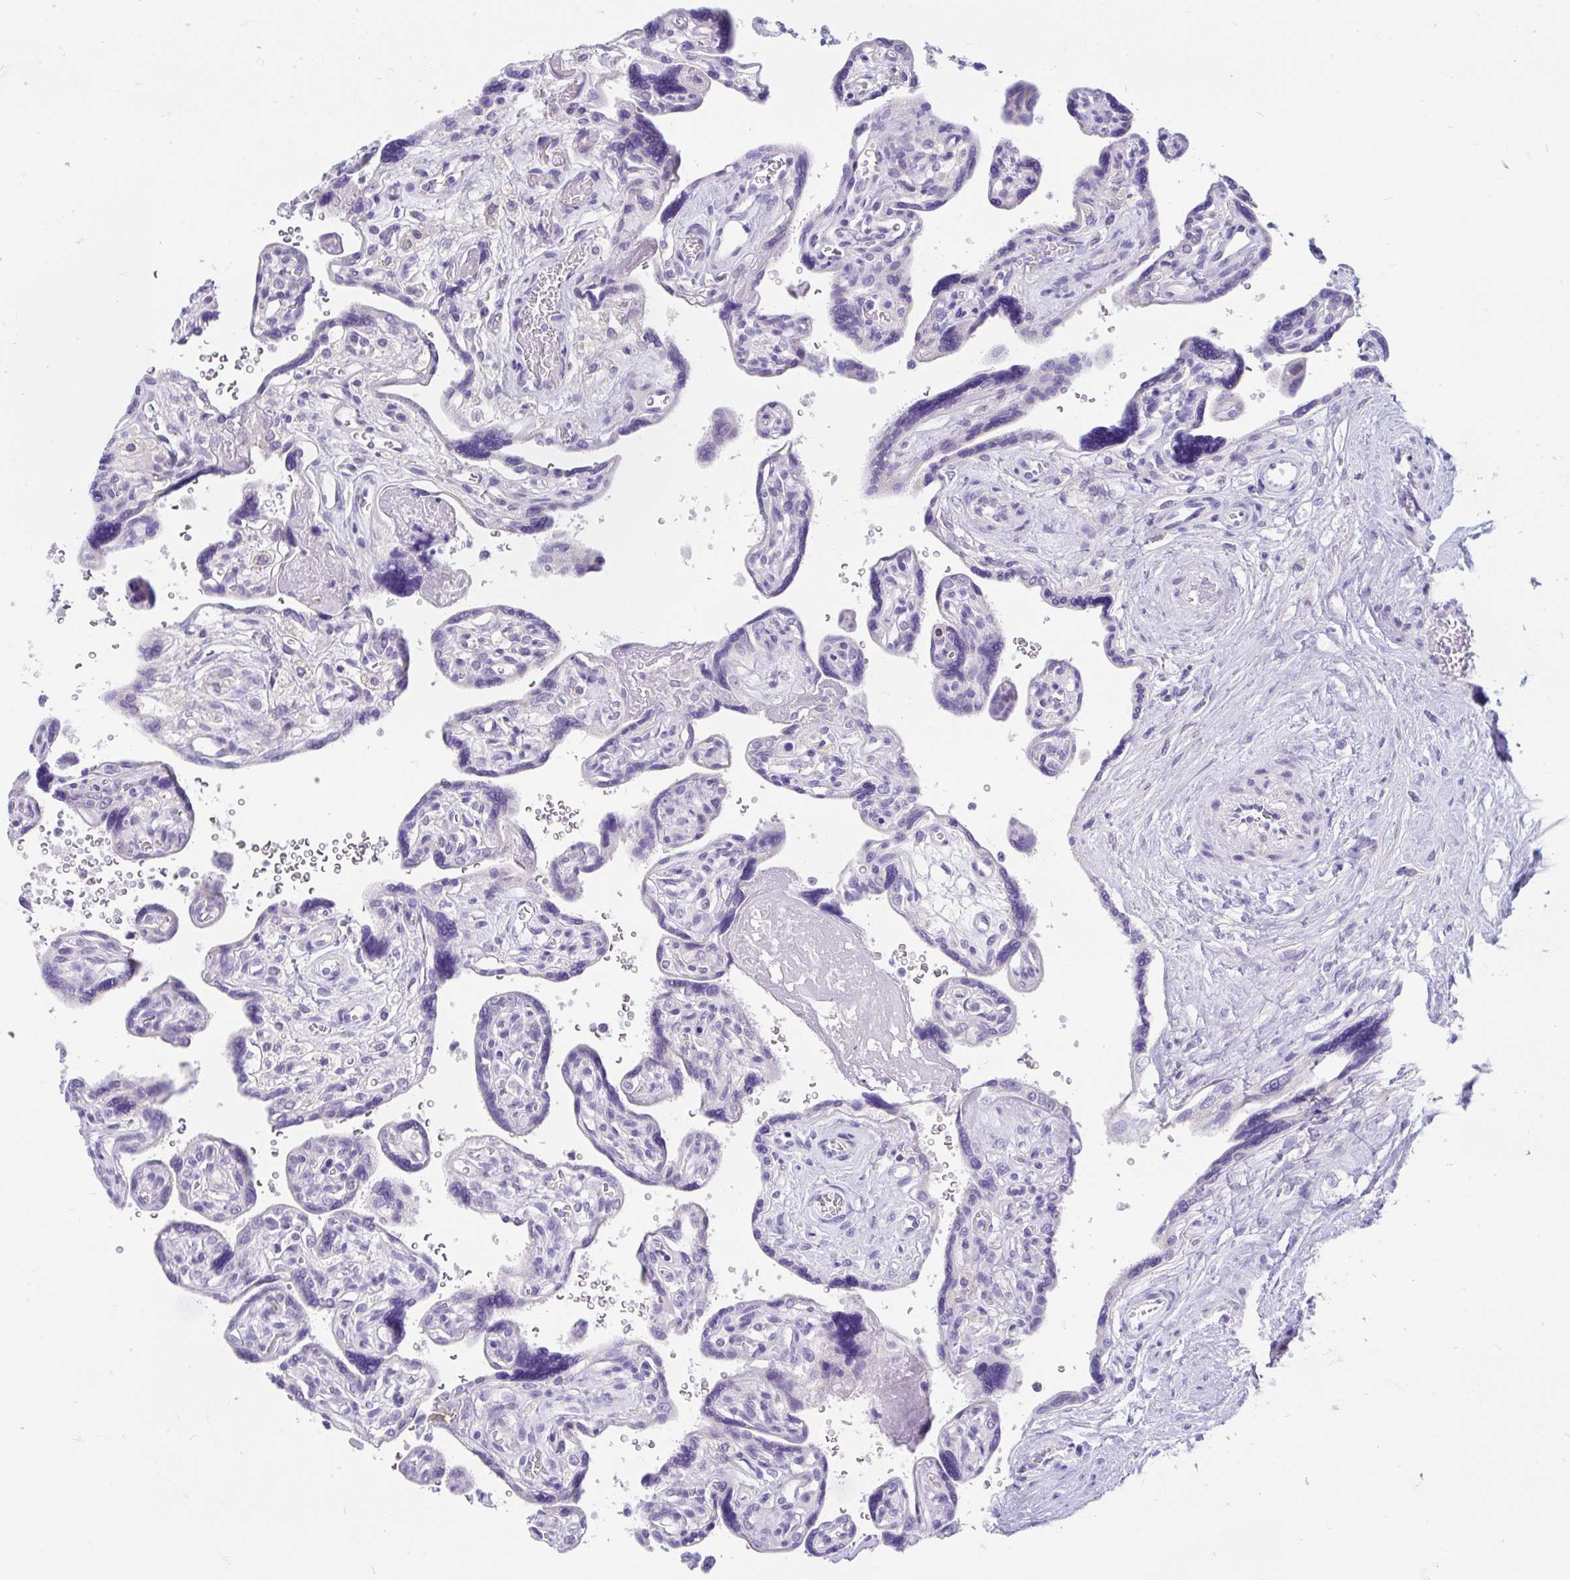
{"staining": {"intensity": "negative", "quantity": "none", "location": "none"}, "tissue": "placenta", "cell_type": "Decidual cells", "image_type": "normal", "snomed": [{"axis": "morphology", "description": "Normal tissue, NOS"}, {"axis": "topography", "description": "Placenta"}], "caption": "DAB immunohistochemical staining of normal human placenta reveals no significant expression in decidual cells.", "gene": "CCSAP", "patient": {"sex": "female", "age": 39}}